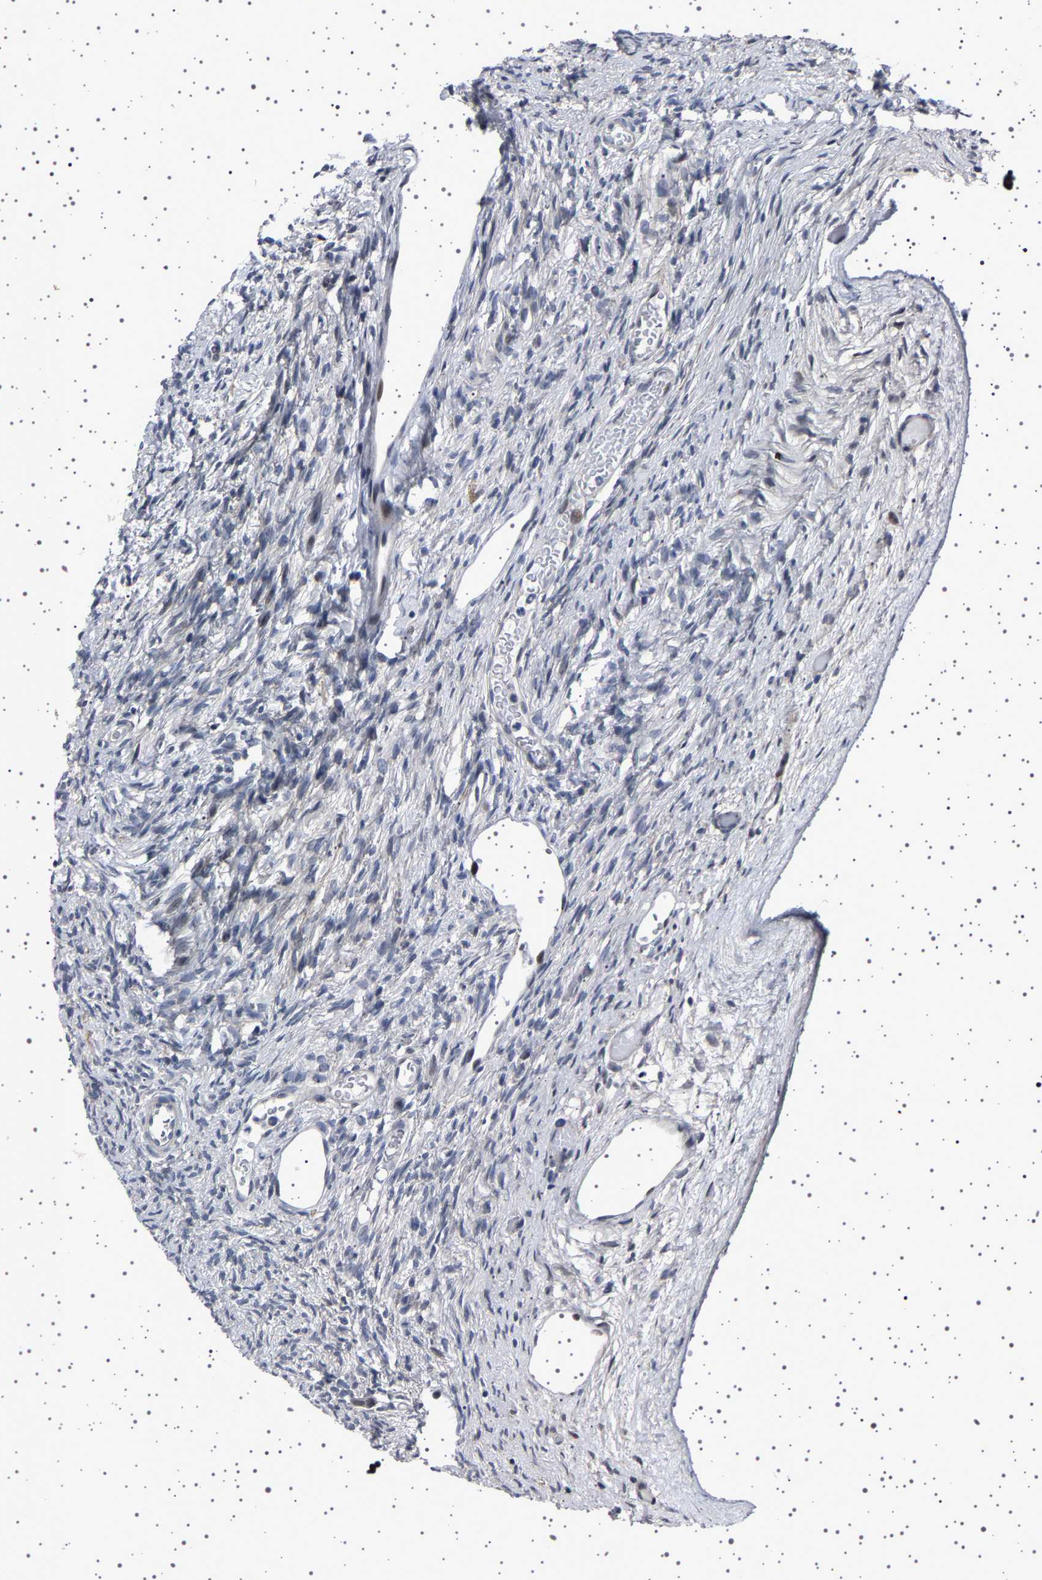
{"staining": {"intensity": "weak", "quantity": "25%-75%", "location": "cytoplasmic/membranous"}, "tissue": "ovary", "cell_type": "Follicle cells", "image_type": "normal", "snomed": [{"axis": "morphology", "description": "Normal tissue, NOS"}, {"axis": "topography", "description": "Ovary"}], "caption": "Ovary stained with DAB immunohistochemistry (IHC) shows low levels of weak cytoplasmic/membranous expression in approximately 25%-75% of follicle cells.", "gene": "PAK5", "patient": {"sex": "female", "age": 33}}